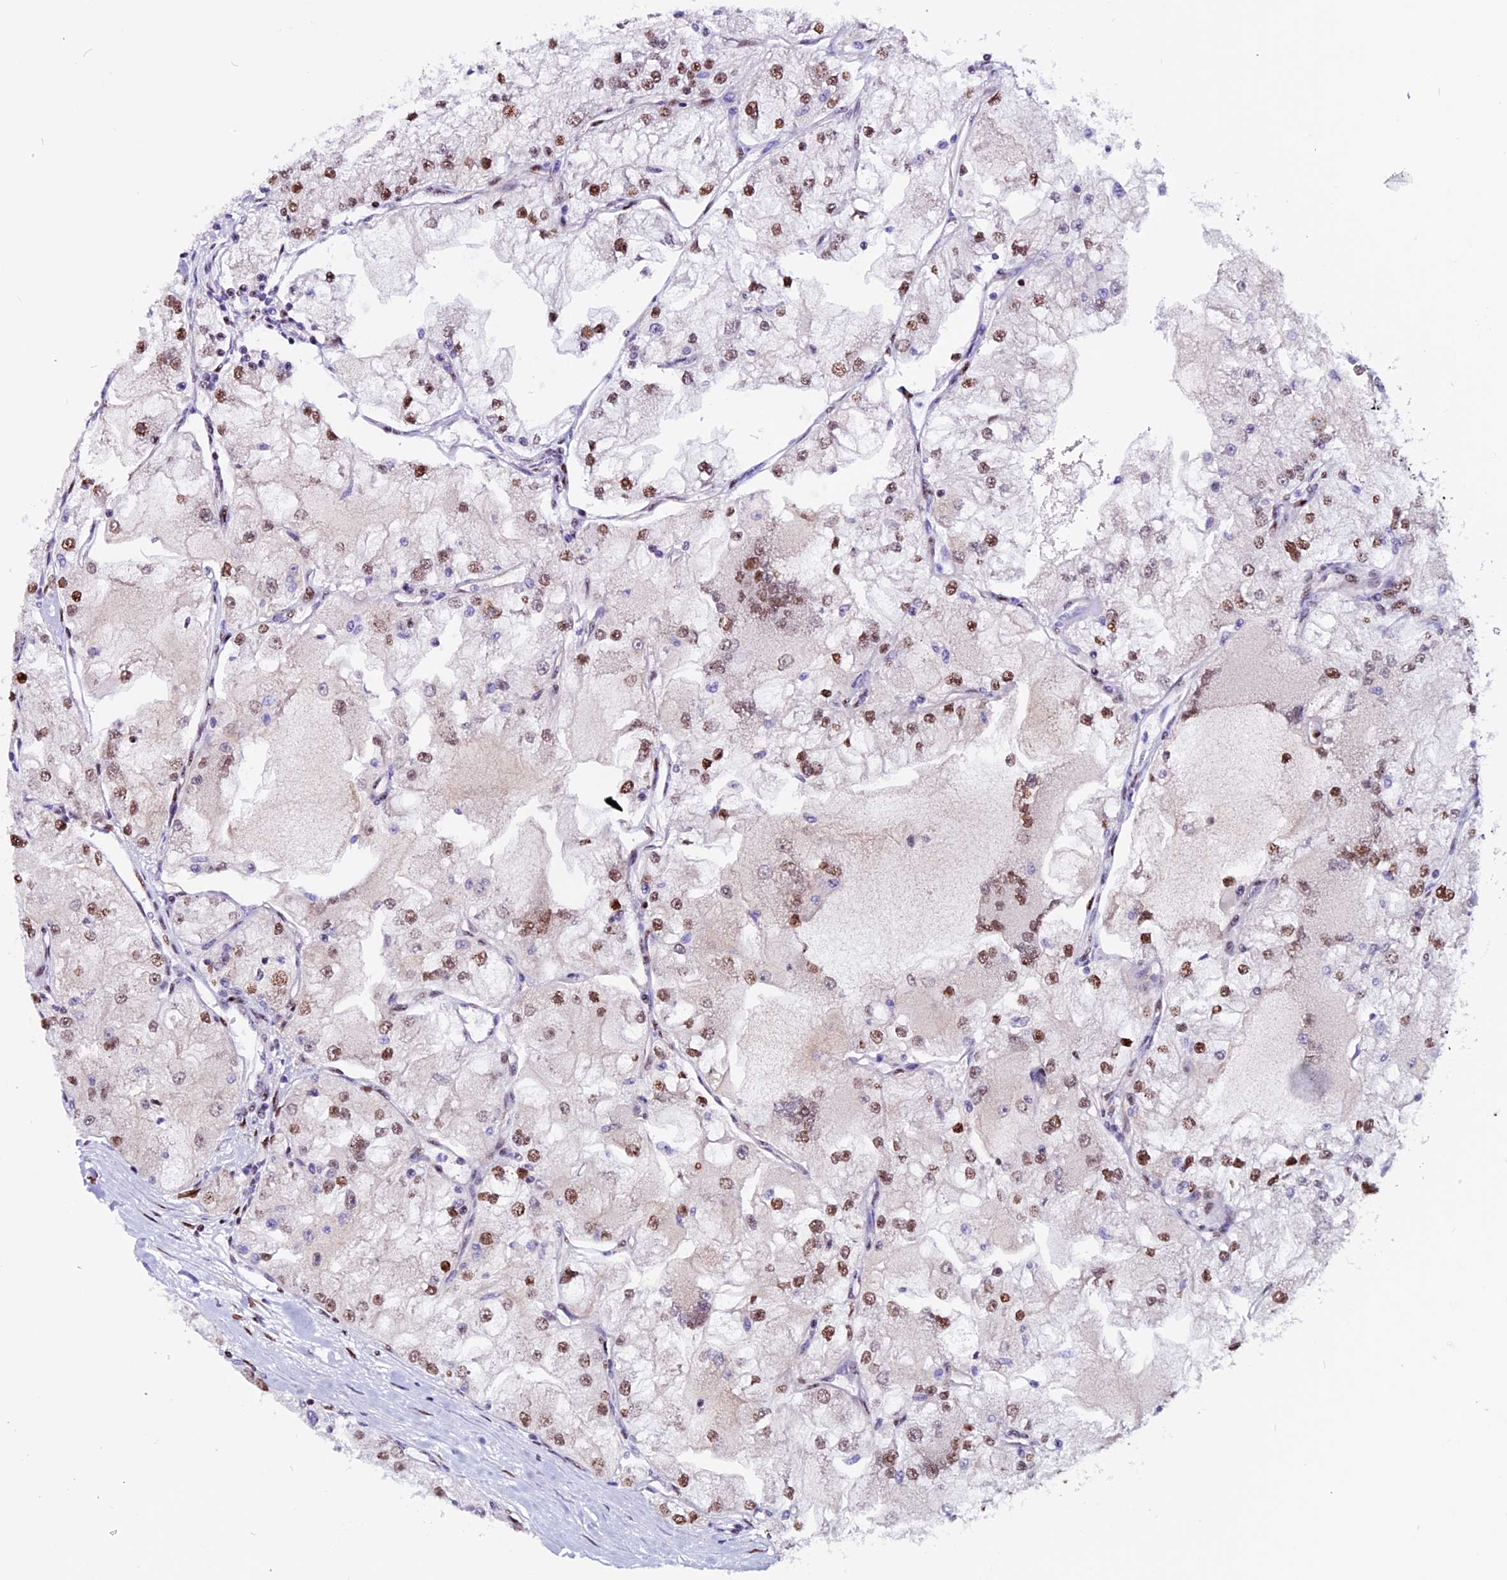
{"staining": {"intensity": "moderate", "quantity": ">75%", "location": "nuclear"}, "tissue": "renal cancer", "cell_type": "Tumor cells", "image_type": "cancer", "snomed": [{"axis": "morphology", "description": "Adenocarcinoma, NOS"}, {"axis": "topography", "description": "Kidney"}], "caption": "Immunohistochemical staining of adenocarcinoma (renal) reveals moderate nuclear protein positivity in approximately >75% of tumor cells.", "gene": "RINL", "patient": {"sex": "female", "age": 72}}